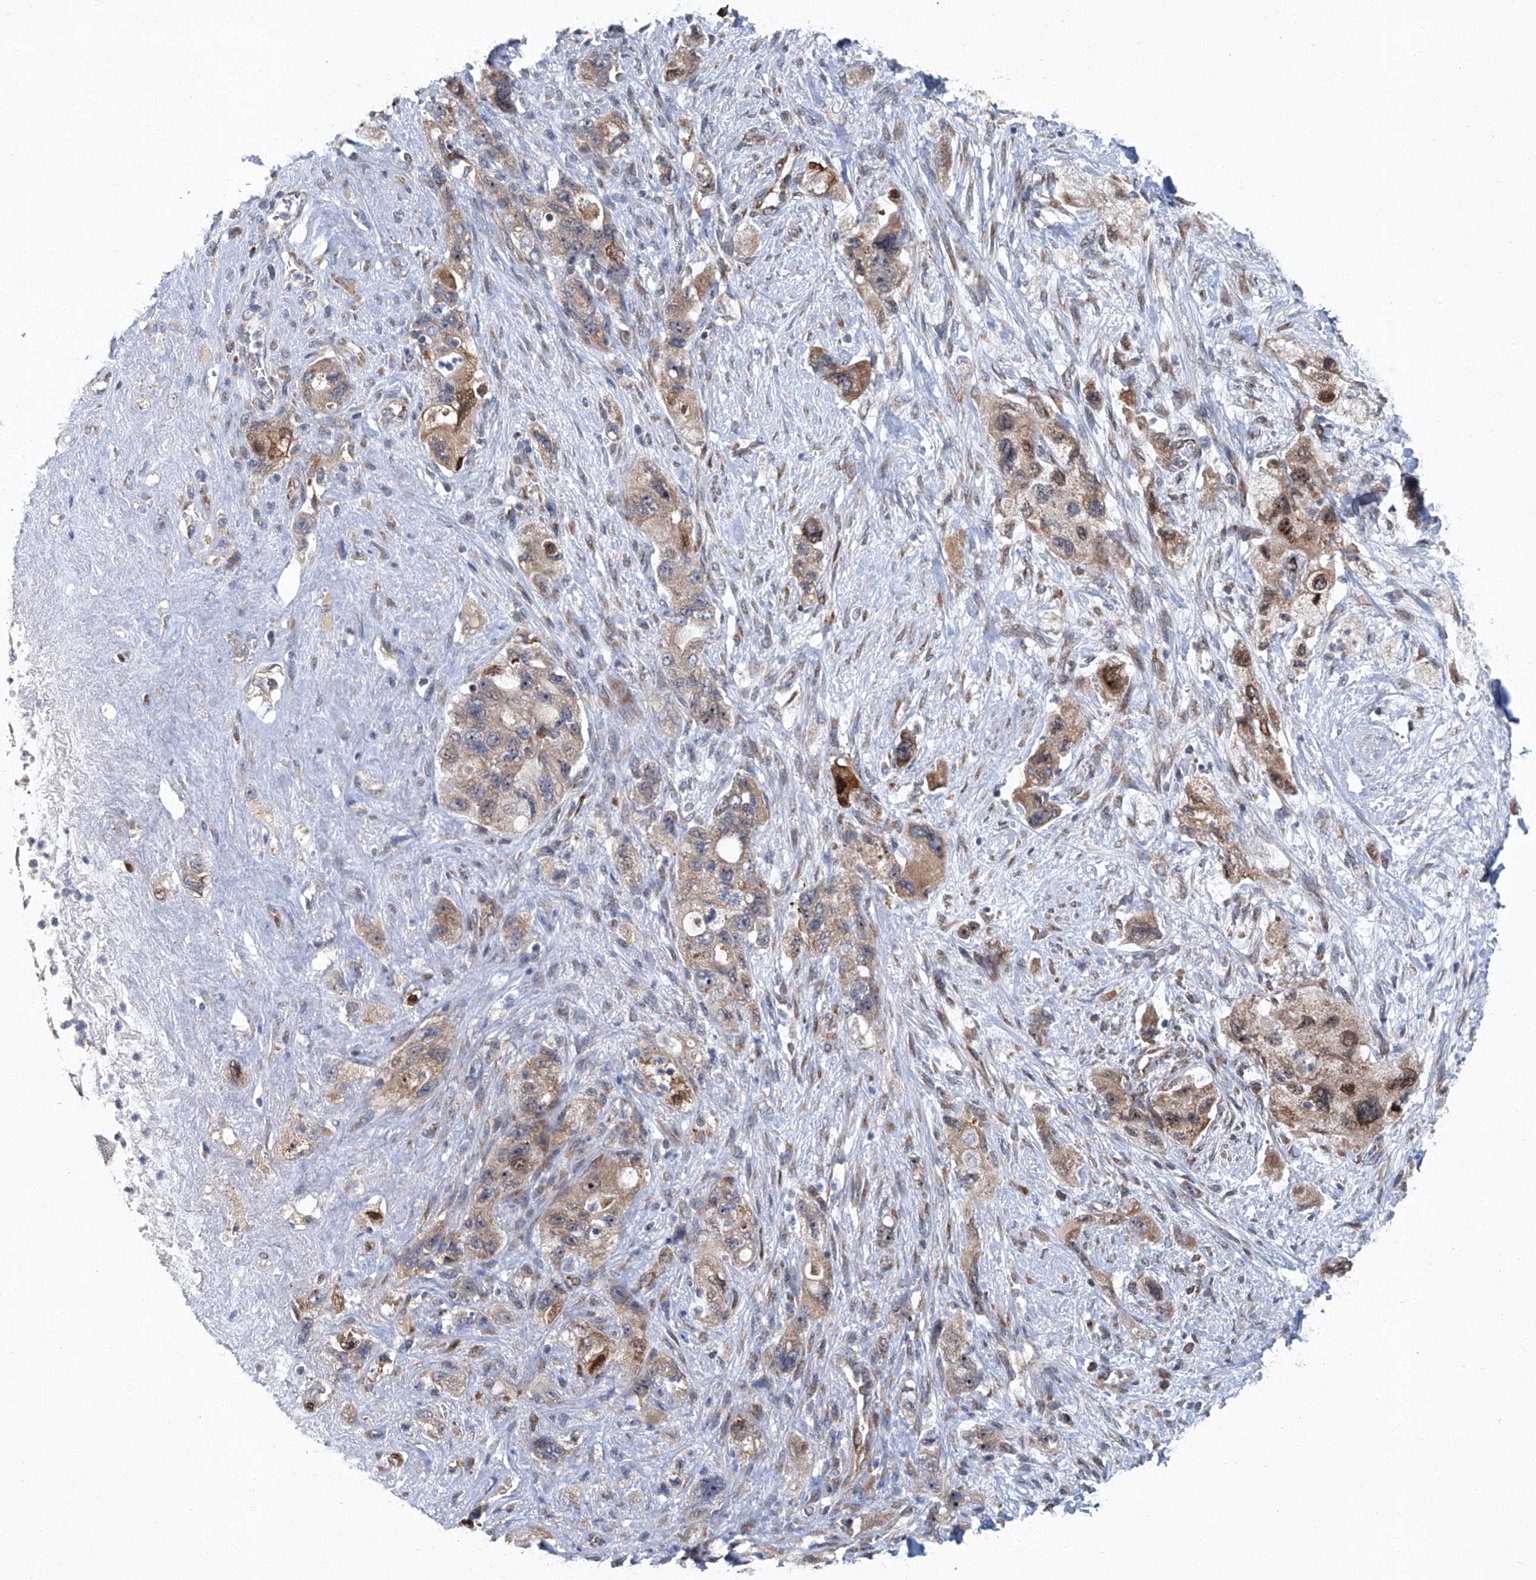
{"staining": {"intensity": "weak", "quantity": ">75%", "location": "cytoplasmic/membranous,nuclear"}, "tissue": "pancreatic cancer", "cell_type": "Tumor cells", "image_type": "cancer", "snomed": [{"axis": "morphology", "description": "Adenocarcinoma, NOS"}, {"axis": "topography", "description": "Pancreas"}], "caption": "Protein expression analysis of pancreatic cancer (adenocarcinoma) shows weak cytoplasmic/membranous and nuclear staining in about >75% of tumor cells. Nuclei are stained in blue.", "gene": "GPR132", "patient": {"sex": "female", "age": 73}}